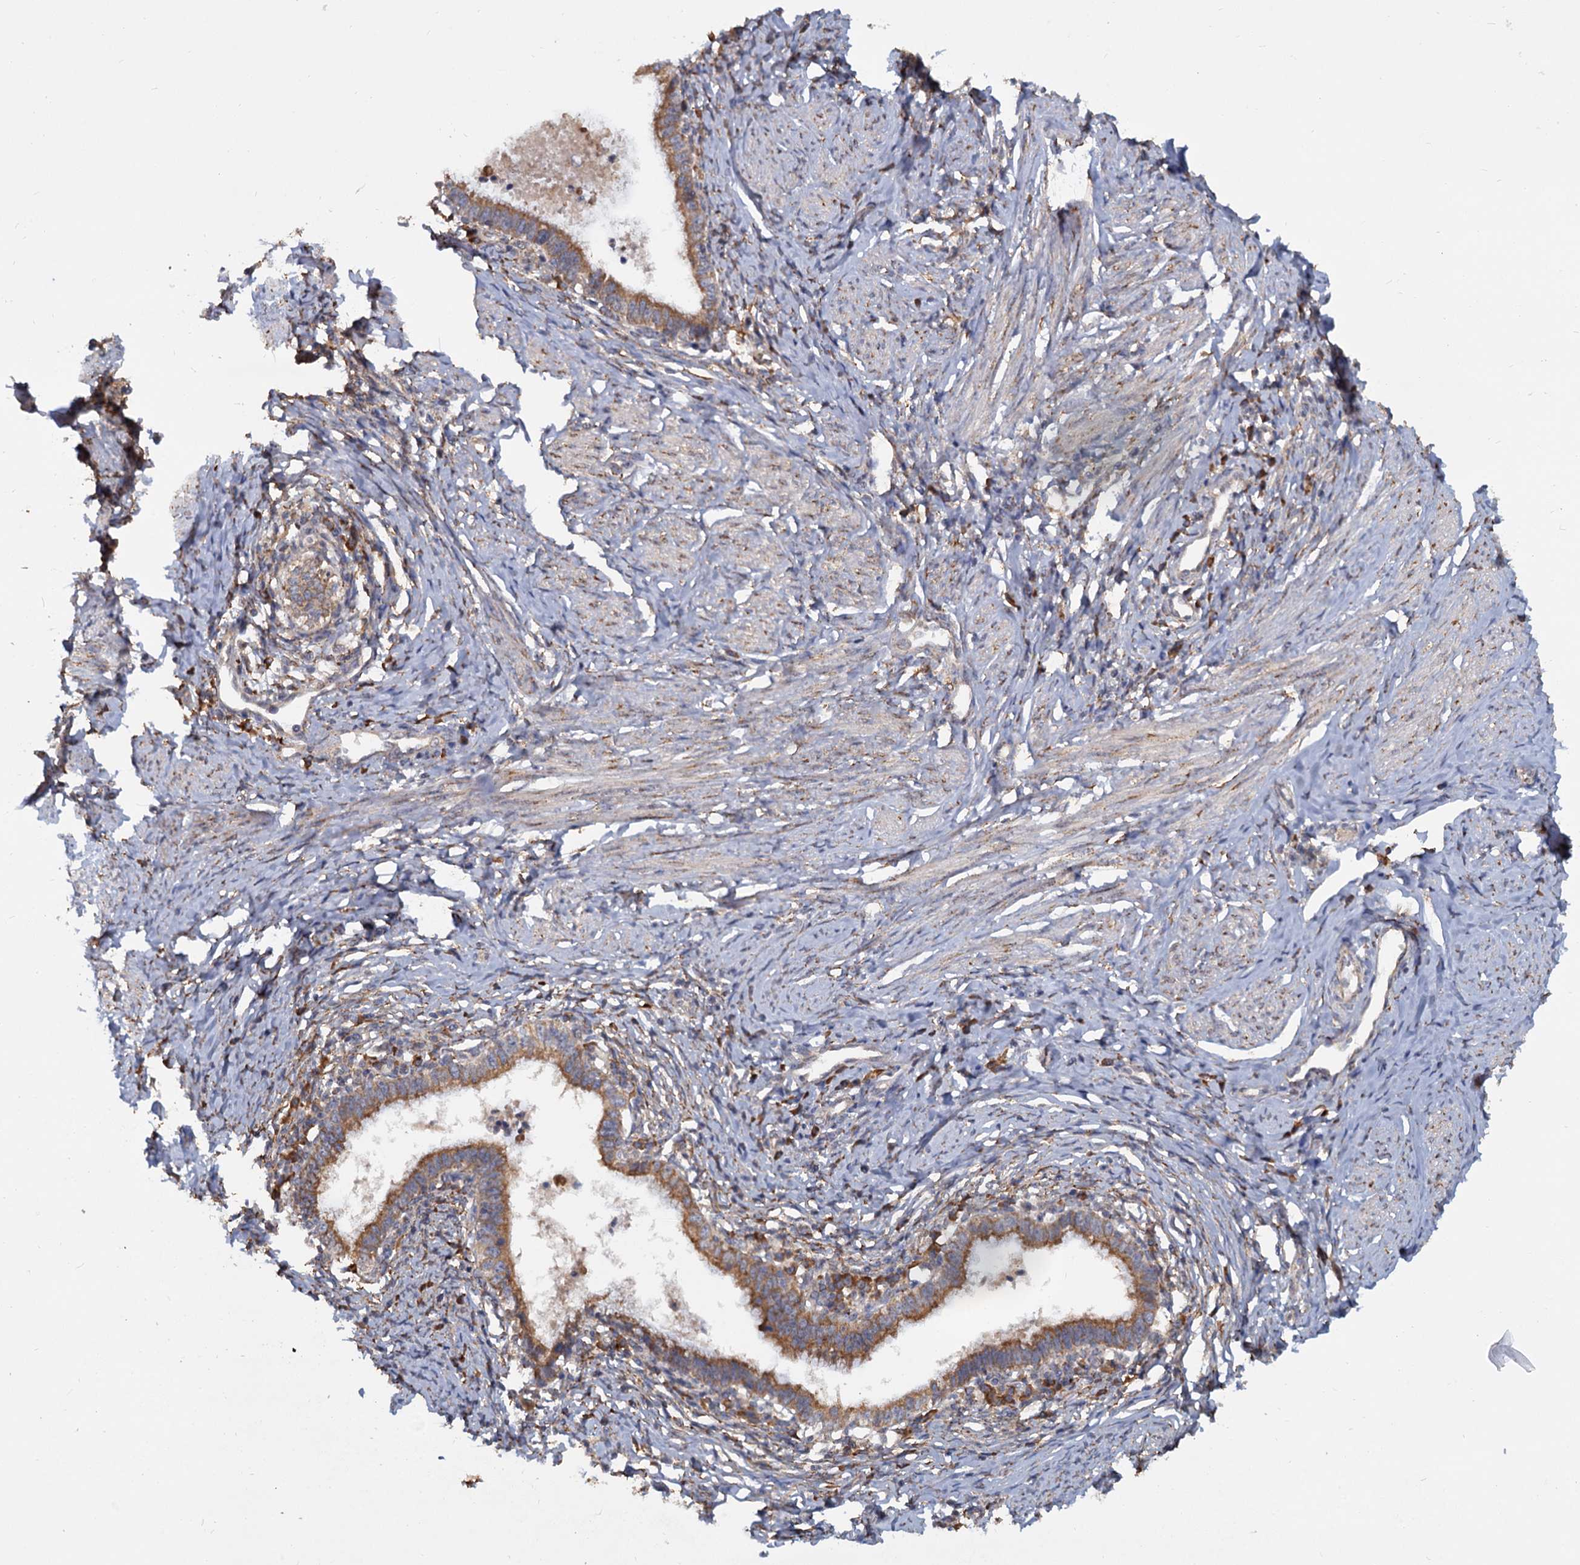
{"staining": {"intensity": "moderate", "quantity": ">75%", "location": "cytoplasmic/membranous"}, "tissue": "cervical cancer", "cell_type": "Tumor cells", "image_type": "cancer", "snomed": [{"axis": "morphology", "description": "Adenocarcinoma, NOS"}, {"axis": "topography", "description": "Cervix"}], "caption": "Adenocarcinoma (cervical) stained for a protein (brown) displays moderate cytoplasmic/membranous positive positivity in approximately >75% of tumor cells.", "gene": "LRRC51", "patient": {"sex": "female", "age": 36}}